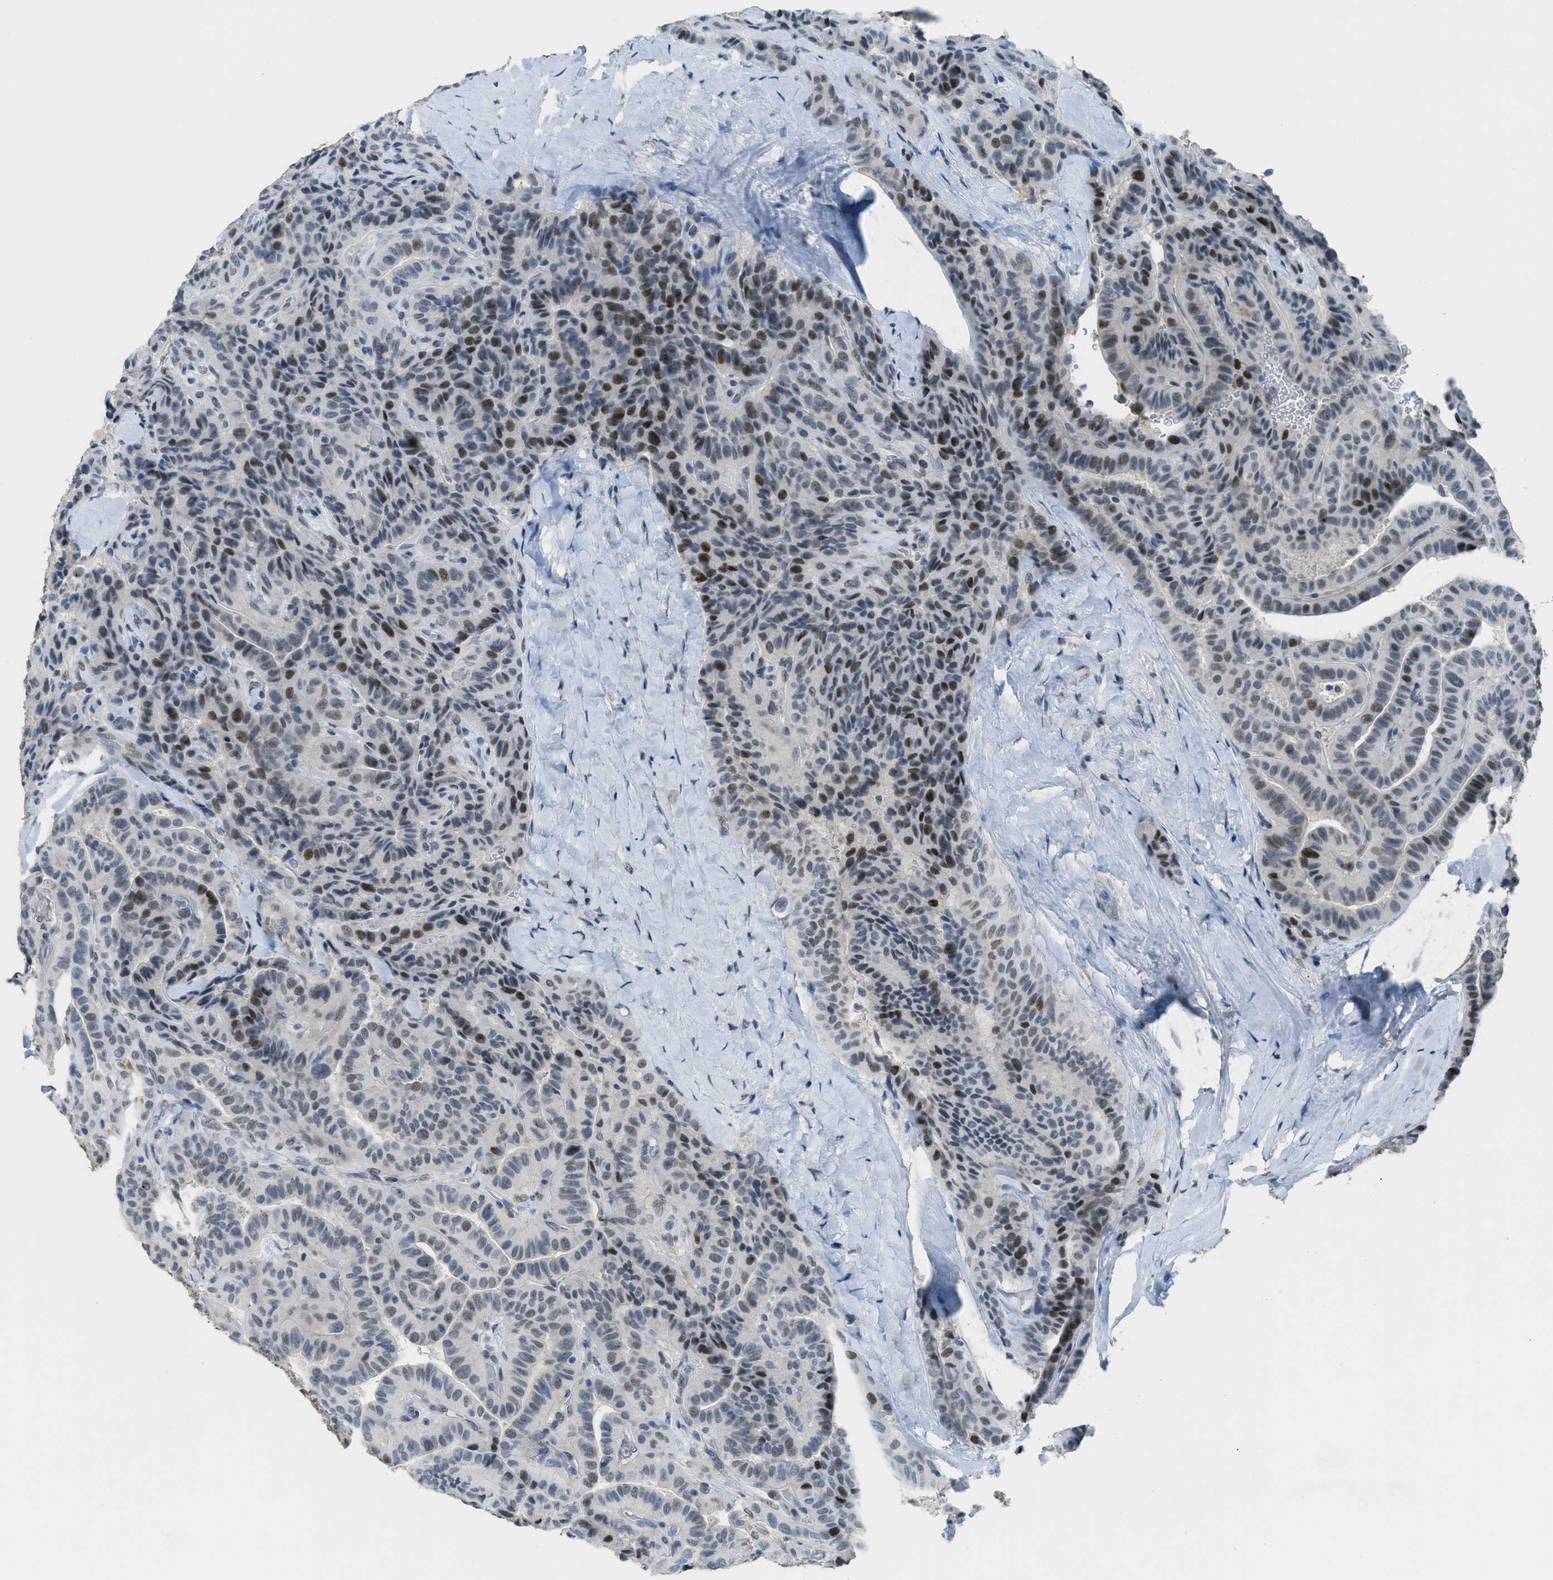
{"staining": {"intensity": "strong", "quantity": ">75%", "location": "nuclear"}, "tissue": "thyroid cancer", "cell_type": "Tumor cells", "image_type": "cancer", "snomed": [{"axis": "morphology", "description": "Papillary adenocarcinoma, NOS"}, {"axis": "topography", "description": "Thyroid gland"}], "caption": "About >75% of tumor cells in human thyroid papillary adenocarcinoma reveal strong nuclear protein expression as visualized by brown immunohistochemical staining.", "gene": "TTC13", "patient": {"sex": "male", "age": 77}}